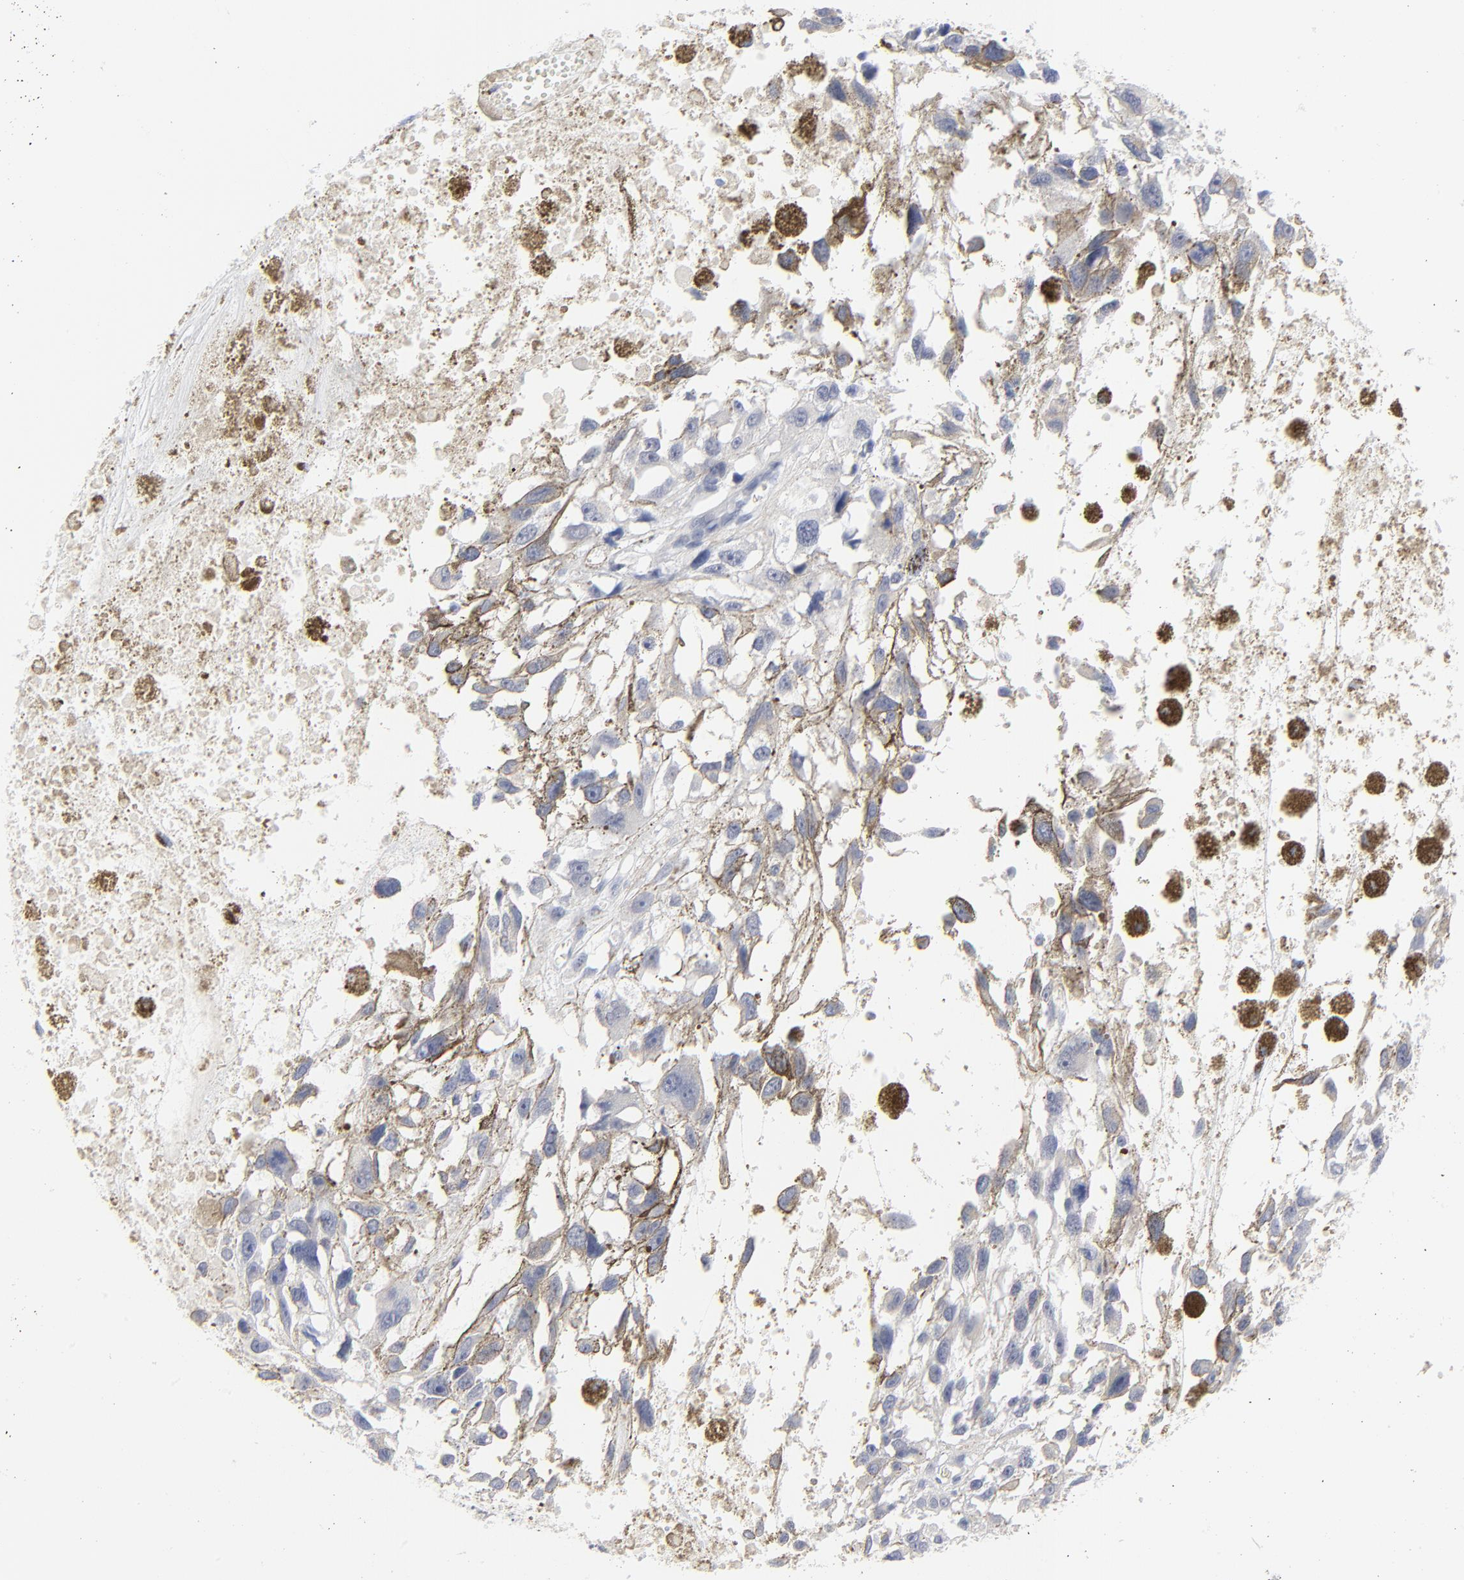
{"staining": {"intensity": "negative", "quantity": "none", "location": "none"}, "tissue": "melanoma", "cell_type": "Tumor cells", "image_type": "cancer", "snomed": [{"axis": "morphology", "description": "Malignant melanoma, Metastatic site"}, {"axis": "topography", "description": "Lymph node"}], "caption": "A high-resolution histopathology image shows immunohistochemistry (IHC) staining of melanoma, which reveals no significant staining in tumor cells. (DAB IHC, high magnification).", "gene": "CLEC4G", "patient": {"sex": "male", "age": 59}}